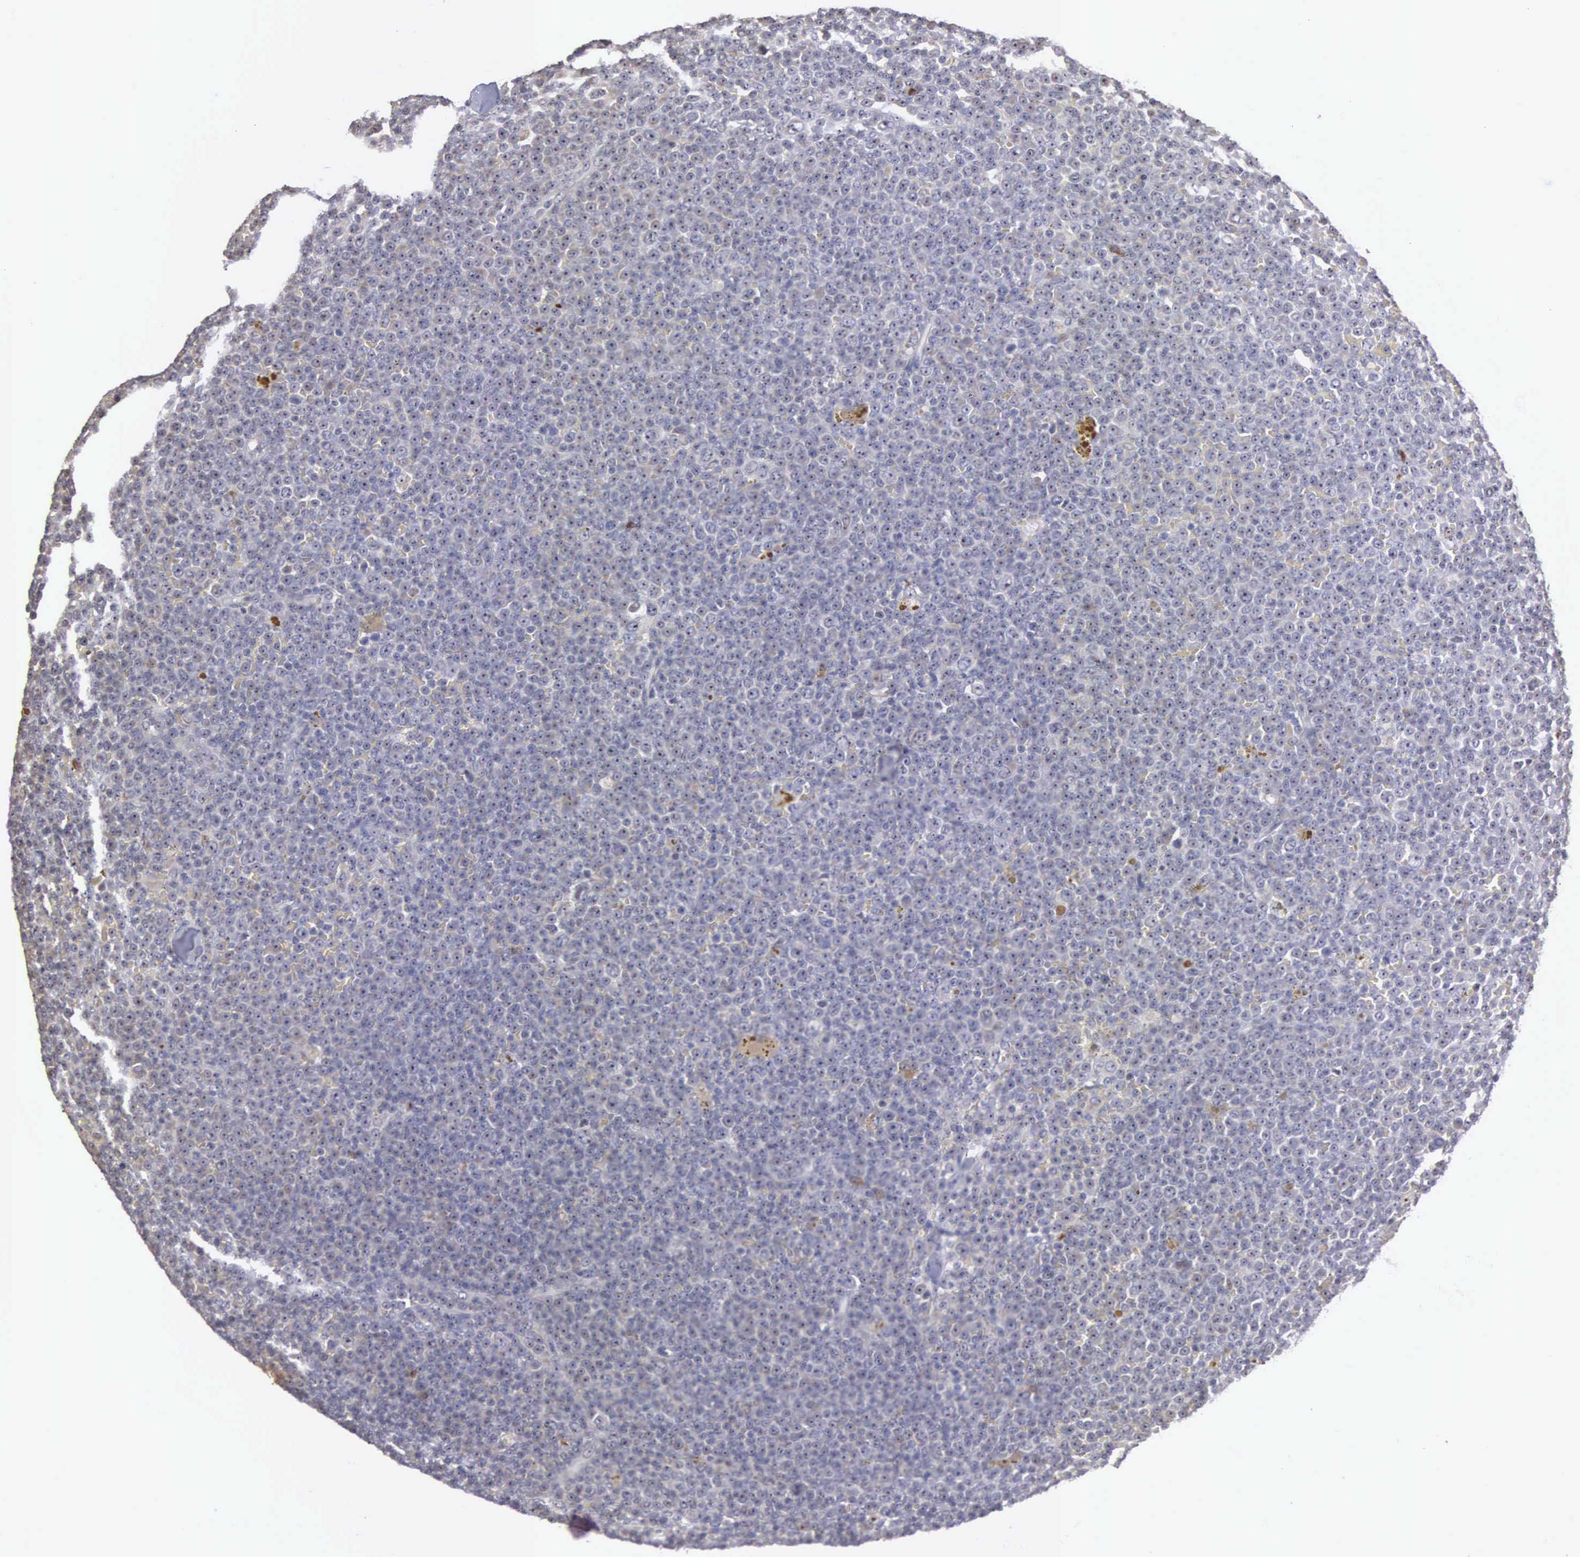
{"staining": {"intensity": "negative", "quantity": "none", "location": "none"}, "tissue": "lymphoma", "cell_type": "Tumor cells", "image_type": "cancer", "snomed": [{"axis": "morphology", "description": "Malignant lymphoma, non-Hodgkin's type, Low grade"}, {"axis": "topography", "description": "Lymph node"}], "caption": "Malignant lymphoma, non-Hodgkin's type (low-grade) was stained to show a protein in brown. There is no significant staining in tumor cells. (DAB (3,3'-diaminobenzidine) immunohistochemistry visualized using brightfield microscopy, high magnification).", "gene": "AMN", "patient": {"sex": "male", "age": 50}}